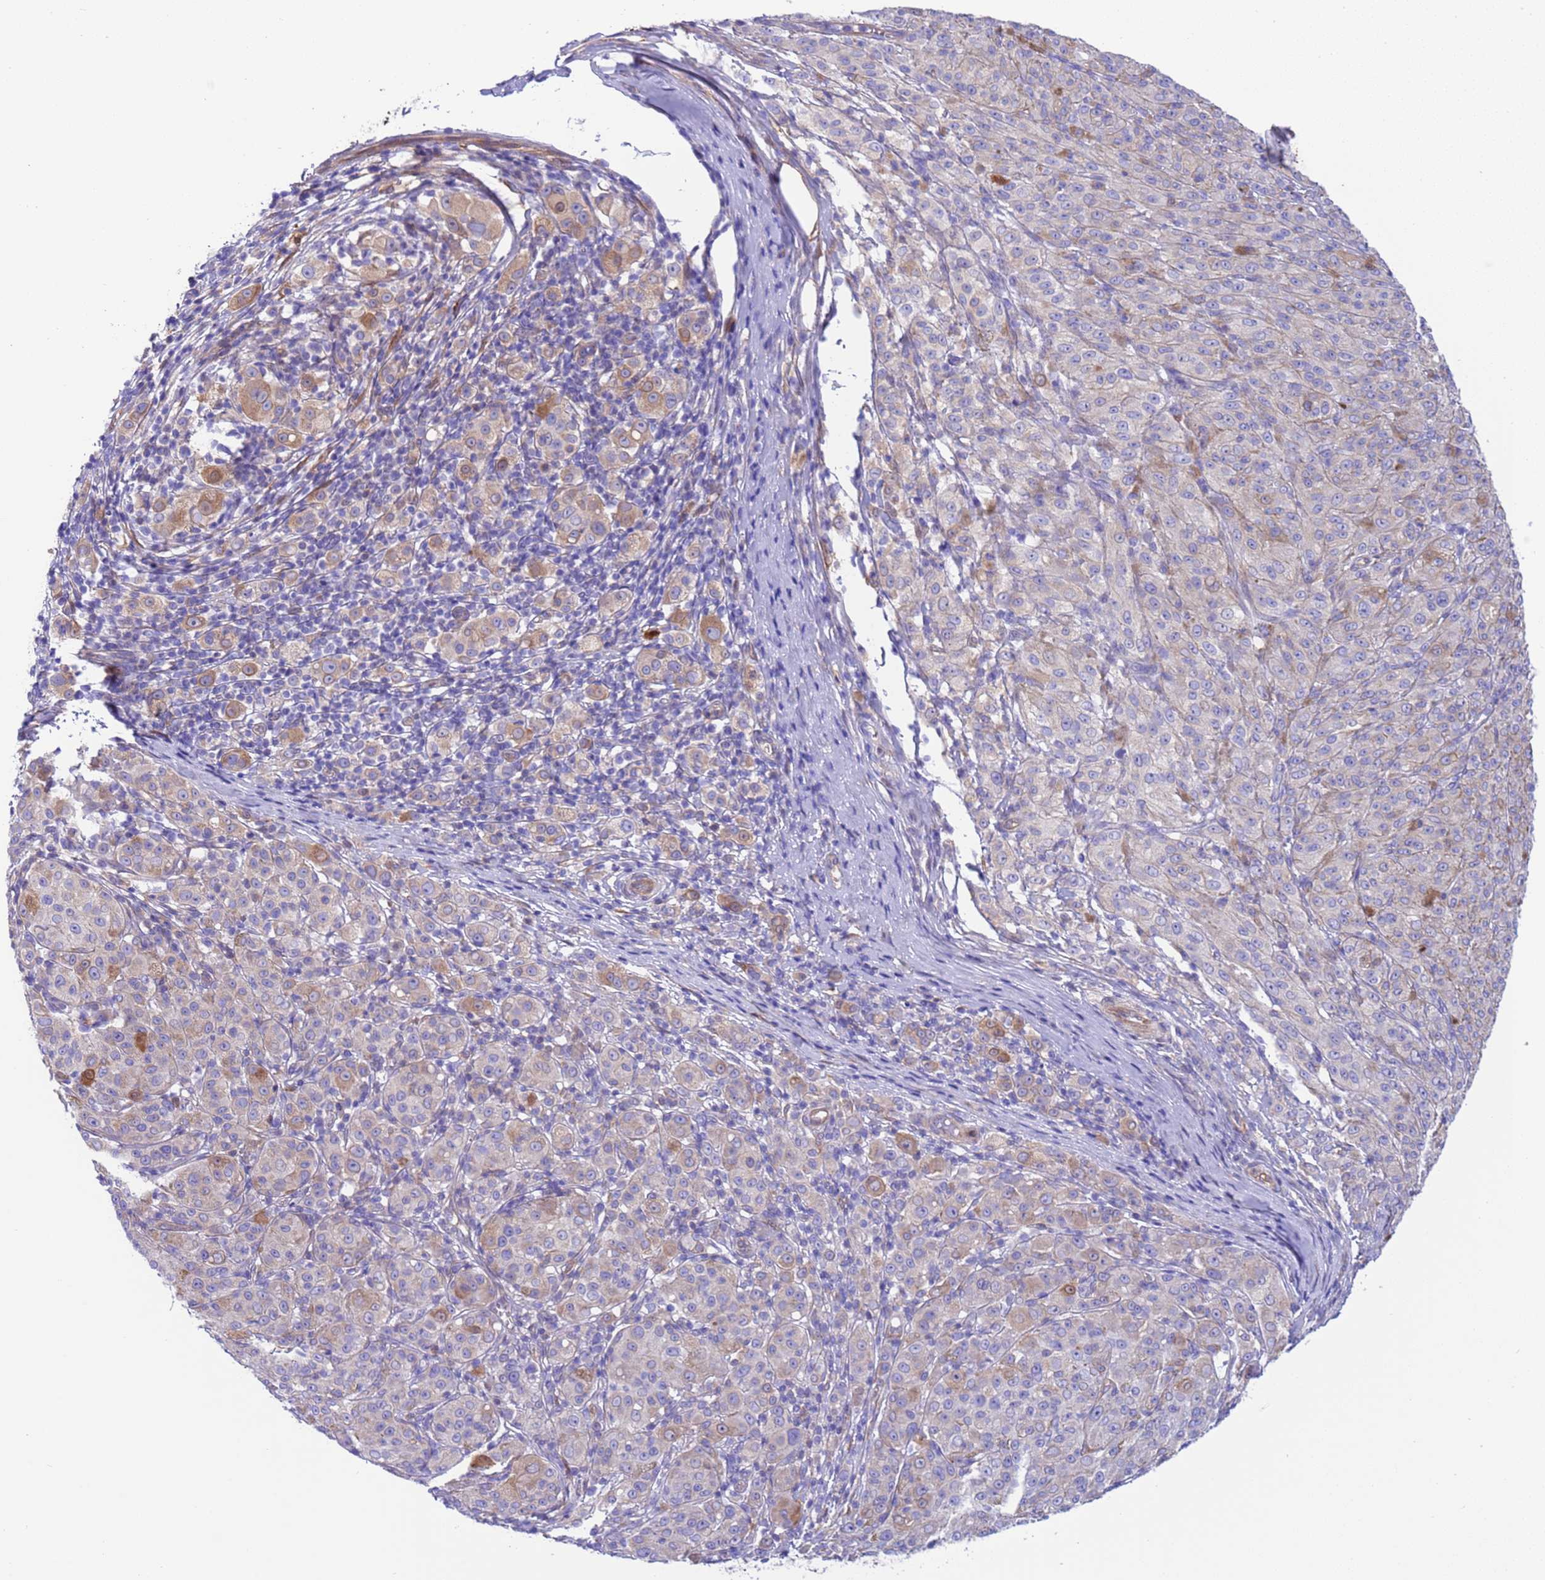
{"staining": {"intensity": "moderate", "quantity": "<25%", "location": "cytoplasmic/membranous,nuclear"}, "tissue": "melanoma", "cell_type": "Tumor cells", "image_type": "cancer", "snomed": [{"axis": "morphology", "description": "Malignant melanoma, NOS"}, {"axis": "topography", "description": "Skin"}], "caption": "Melanoma was stained to show a protein in brown. There is low levels of moderate cytoplasmic/membranous and nuclear expression in approximately <25% of tumor cells.", "gene": "C6orf47", "patient": {"sex": "female", "age": 52}}